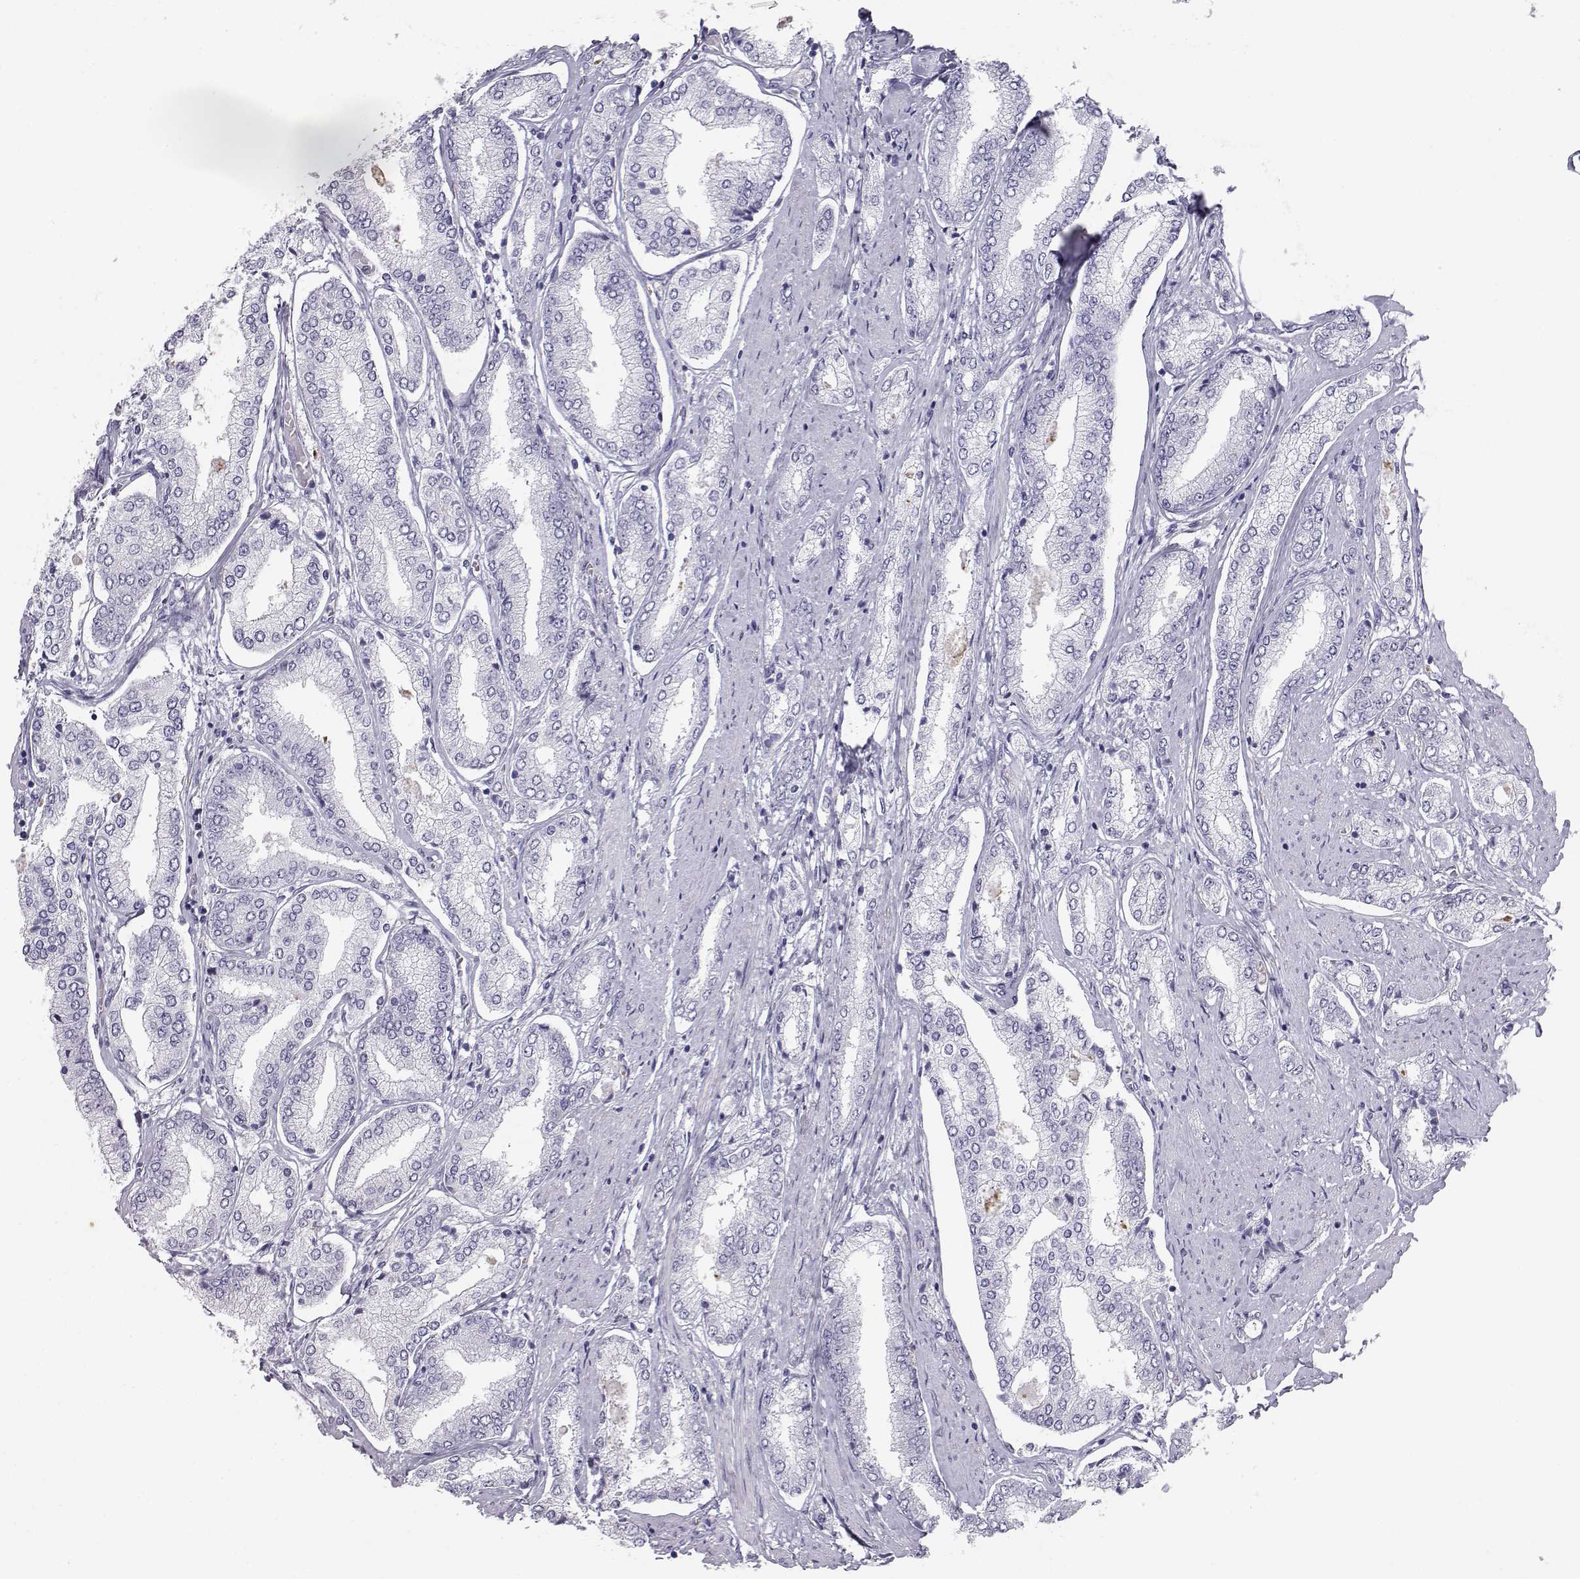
{"staining": {"intensity": "negative", "quantity": "none", "location": "none"}, "tissue": "prostate cancer", "cell_type": "Tumor cells", "image_type": "cancer", "snomed": [{"axis": "morphology", "description": "Adenocarcinoma, NOS"}, {"axis": "topography", "description": "Prostate"}], "caption": "DAB (3,3'-diaminobenzidine) immunohistochemical staining of human prostate cancer demonstrates no significant positivity in tumor cells.", "gene": "ITLN2", "patient": {"sex": "male", "age": 63}}